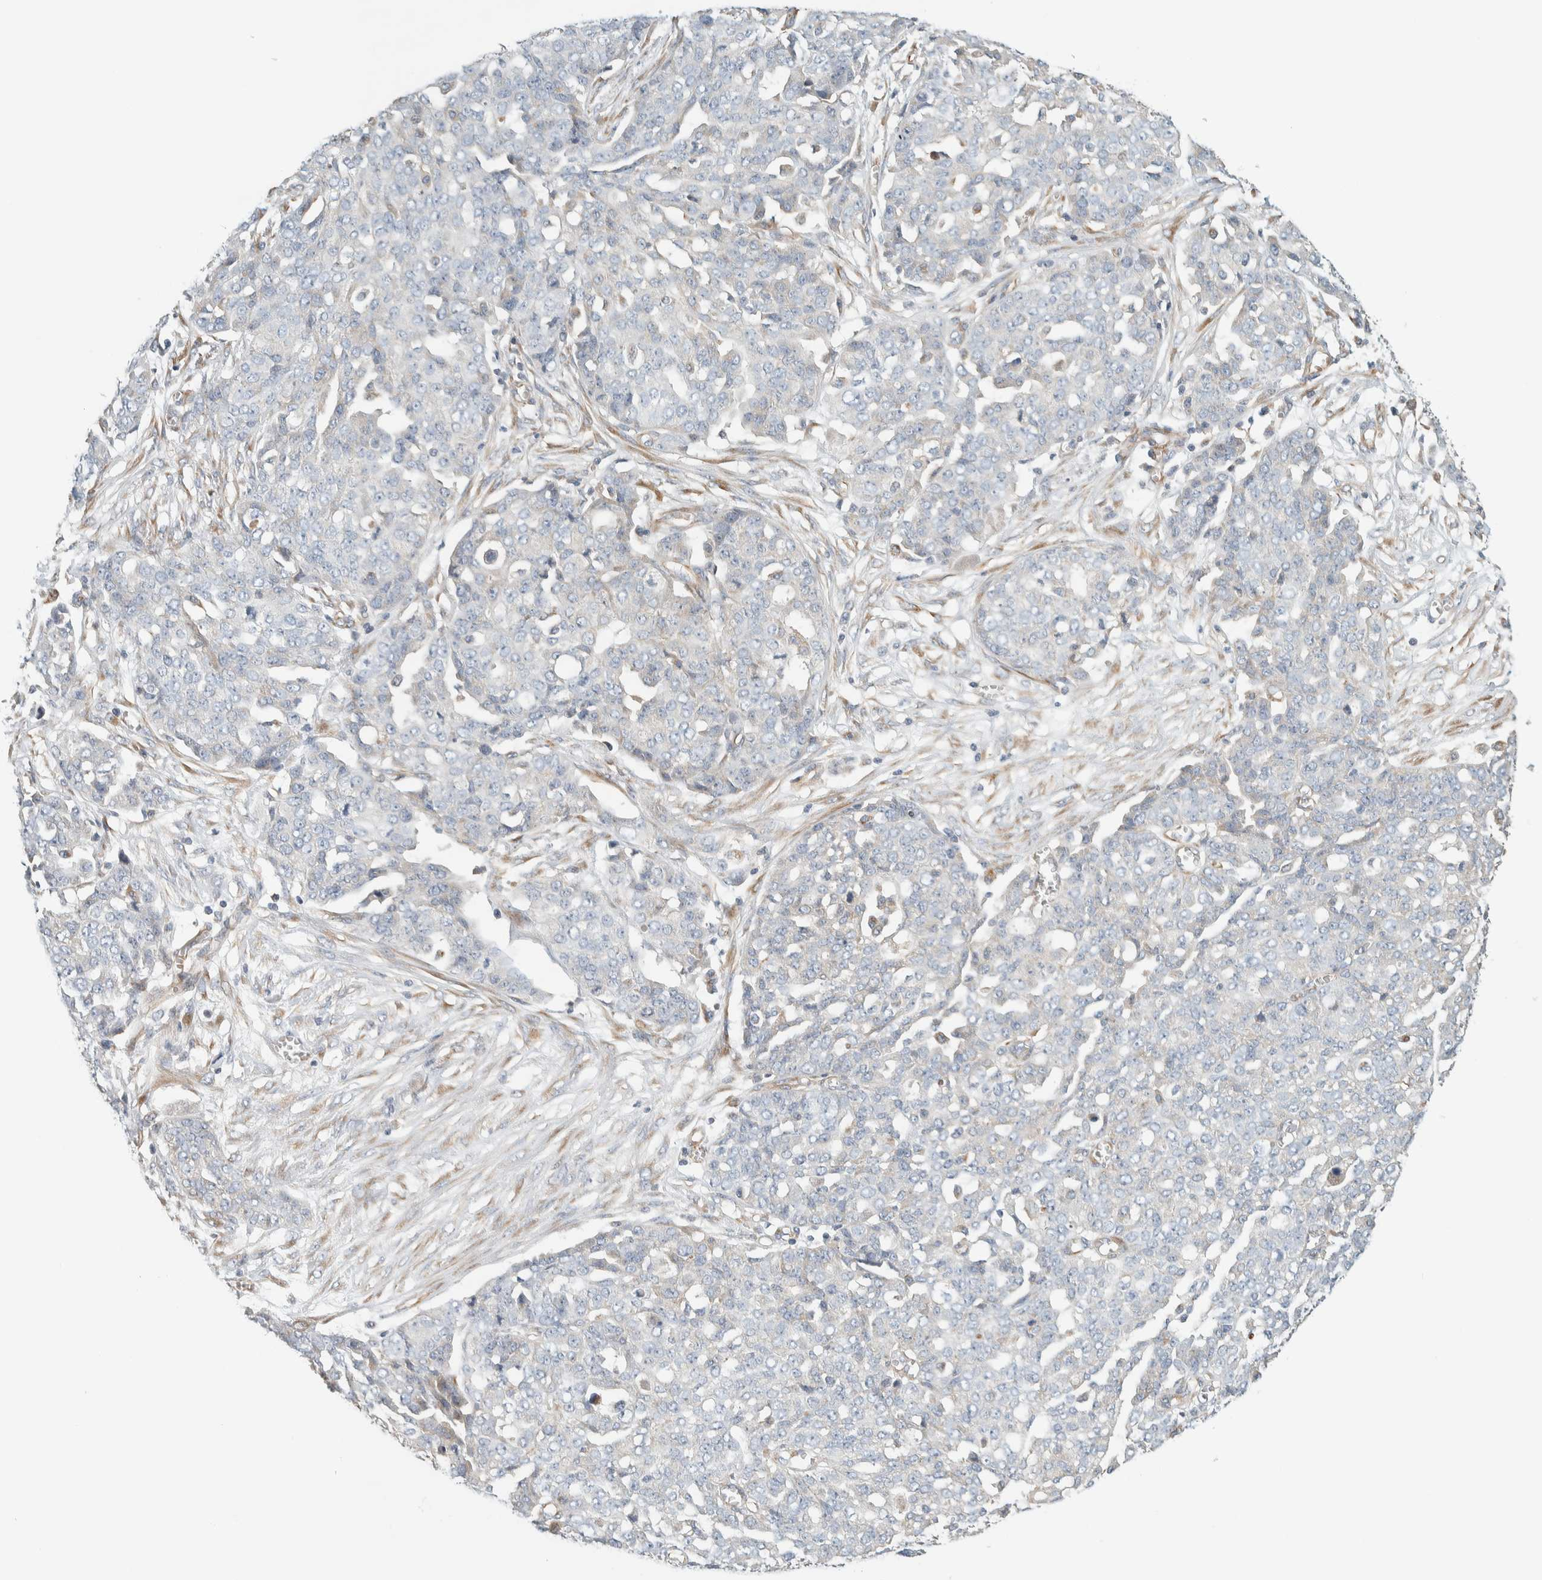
{"staining": {"intensity": "negative", "quantity": "none", "location": "none"}, "tissue": "ovarian cancer", "cell_type": "Tumor cells", "image_type": "cancer", "snomed": [{"axis": "morphology", "description": "Cystadenocarcinoma, serous, NOS"}, {"axis": "topography", "description": "Soft tissue"}, {"axis": "topography", "description": "Ovary"}], "caption": "Immunohistochemistry (IHC) histopathology image of ovarian cancer (serous cystadenocarcinoma) stained for a protein (brown), which exhibits no positivity in tumor cells. (IHC, brightfield microscopy, high magnification).", "gene": "CDR2", "patient": {"sex": "female", "age": 57}}